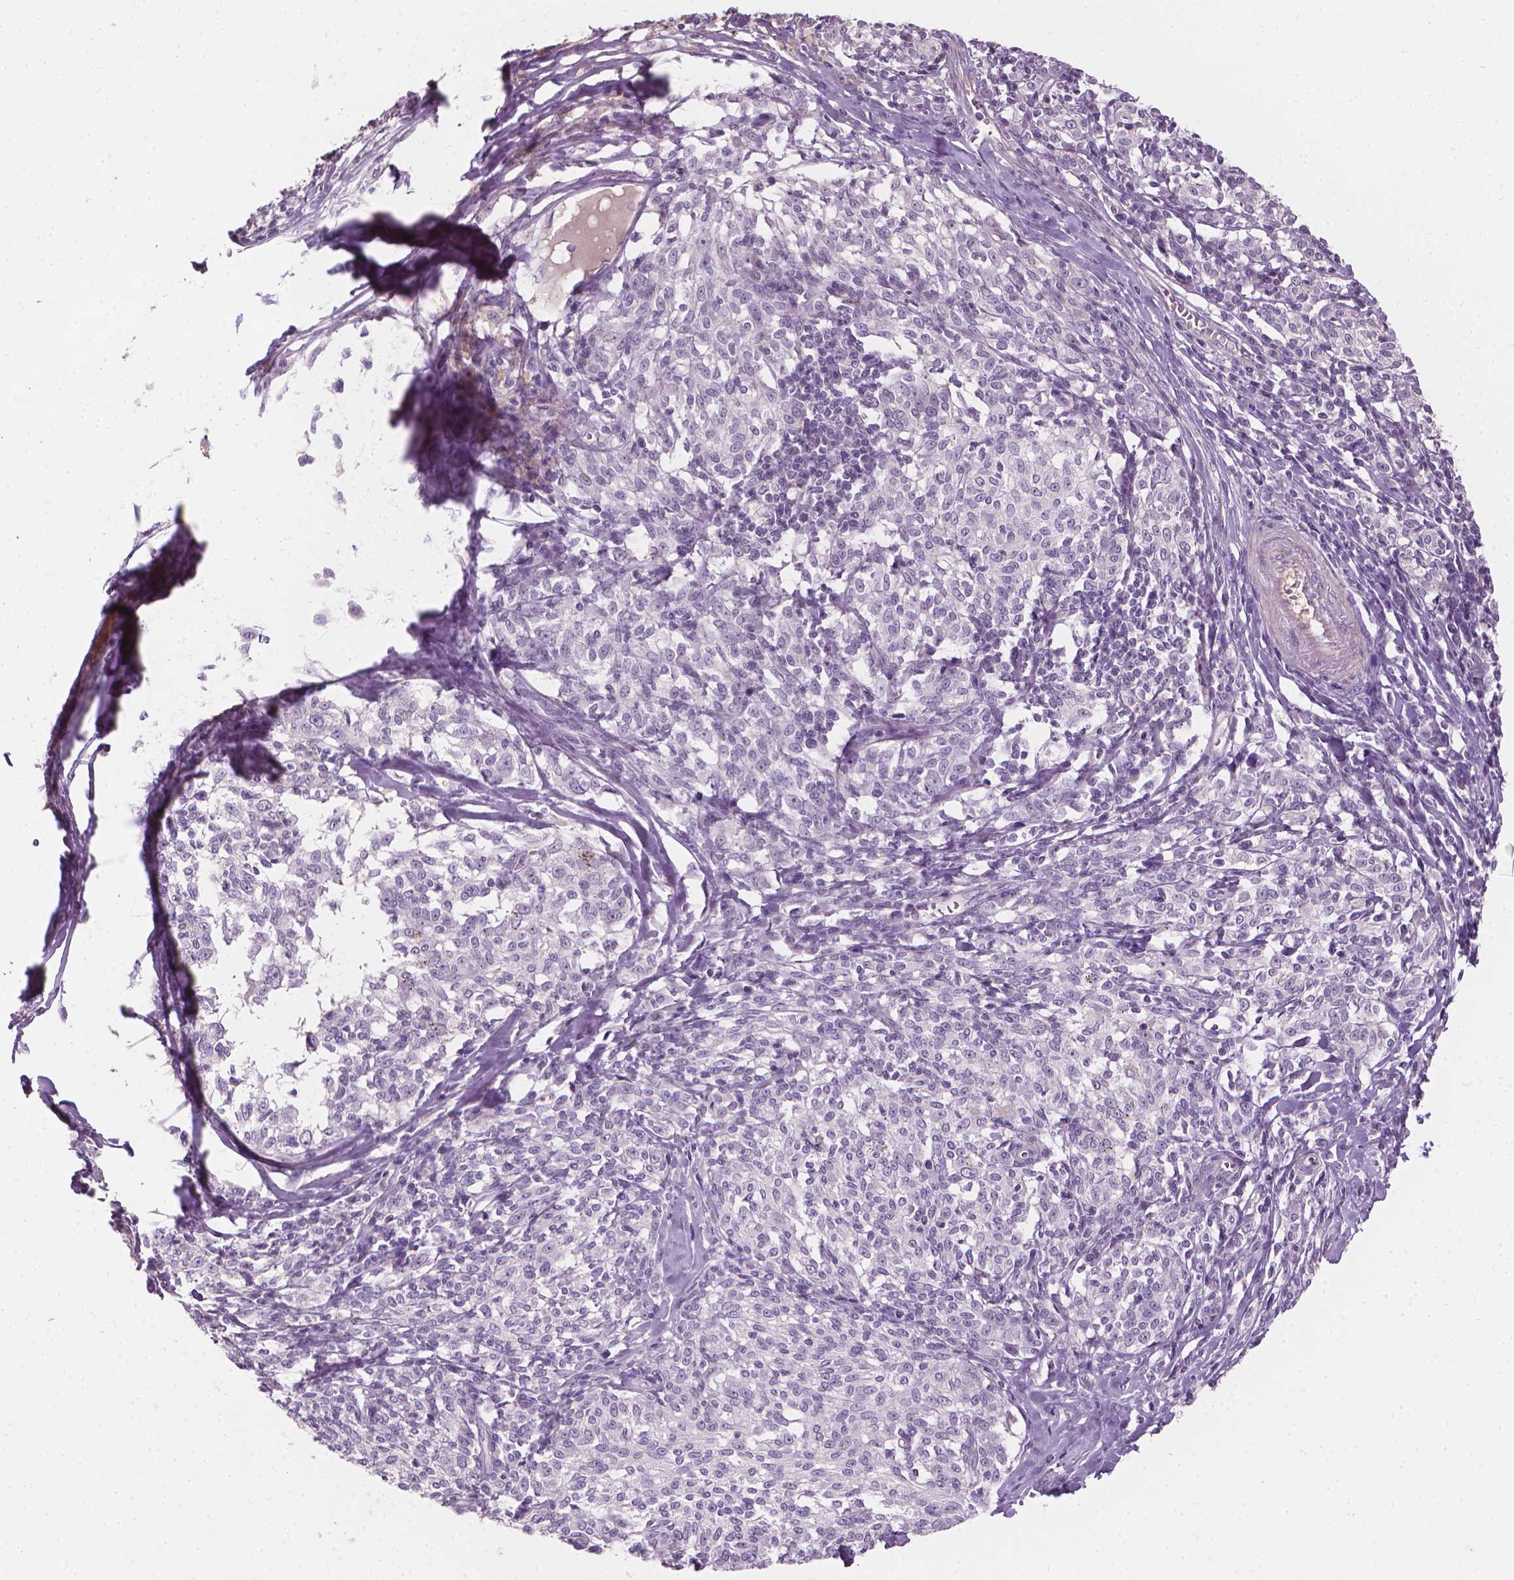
{"staining": {"intensity": "negative", "quantity": "none", "location": "none"}, "tissue": "melanoma", "cell_type": "Tumor cells", "image_type": "cancer", "snomed": [{"axis": "morphology", "description": "Malignant melanoma, NOS"}, {"axis": "topography", "description": "Skin"}], "caption": "High power microscopy image of an IHC micrograph of melanoma, revealing no significant positivity in tumor cells.", "gene": "SAXO2", "patient": {"sex": "female", "age": 72}}